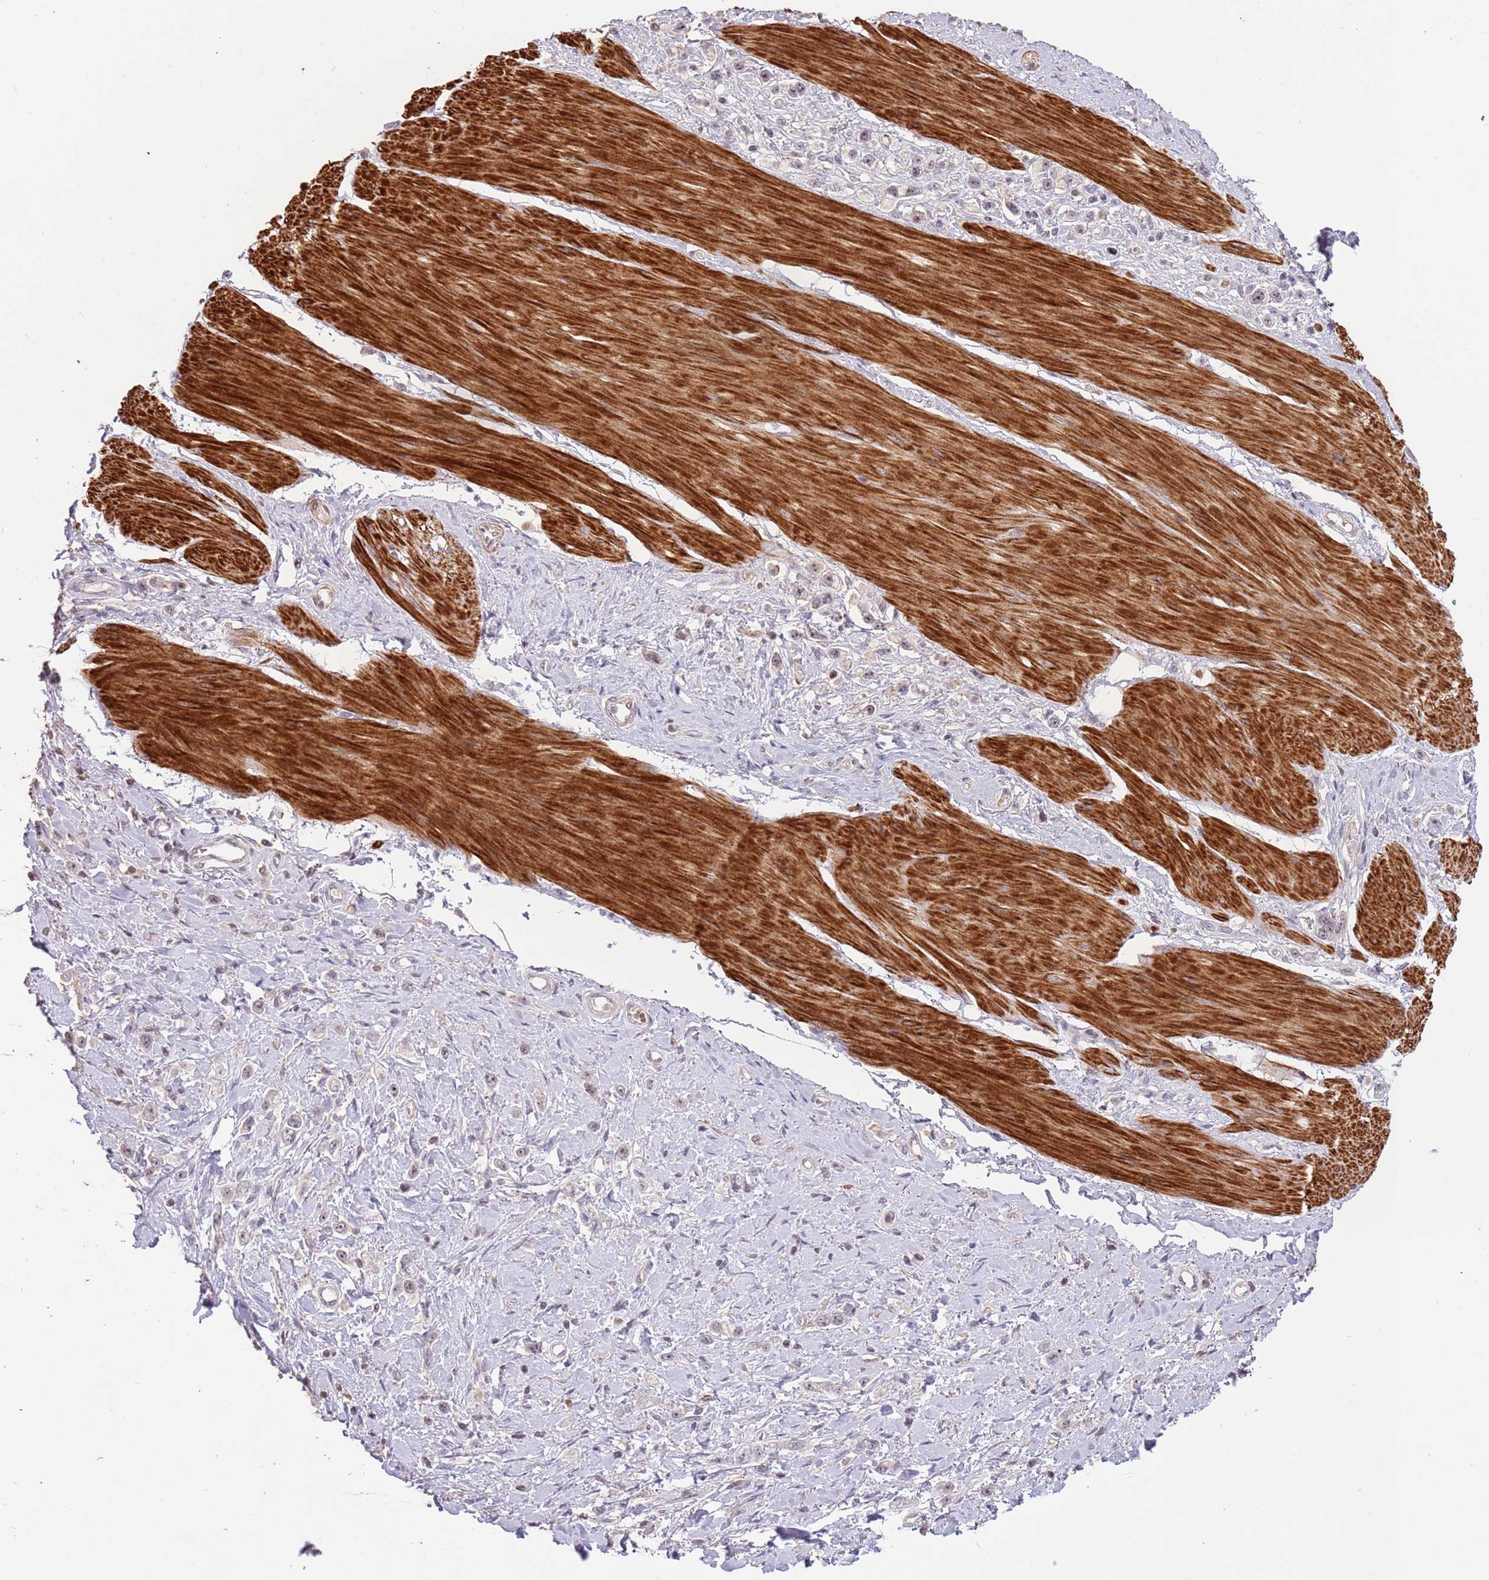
{"staining": {"intensity": "weak", "quantity": "<25%", "location": "nuclear"}, "tissue": "stomach cancer", "cell_type": "Tumor cells", "image_type": "cancer", "snomed": [{"axis": "morphology", "description": "Adenocarcinoma, NOS"}, {"axis": "topography", "description": "Stomach"}], "caption": "Immunohistochemistry image of human adenocarcinoma (stomach) stained for a protein (brown), which displays no staining in tumor cells. (Immunohistochemistry (ihc), brightfield microscopy, high magnification).", "gene": "ADTRP", "patient": {"sex": "female", "age": 65}}